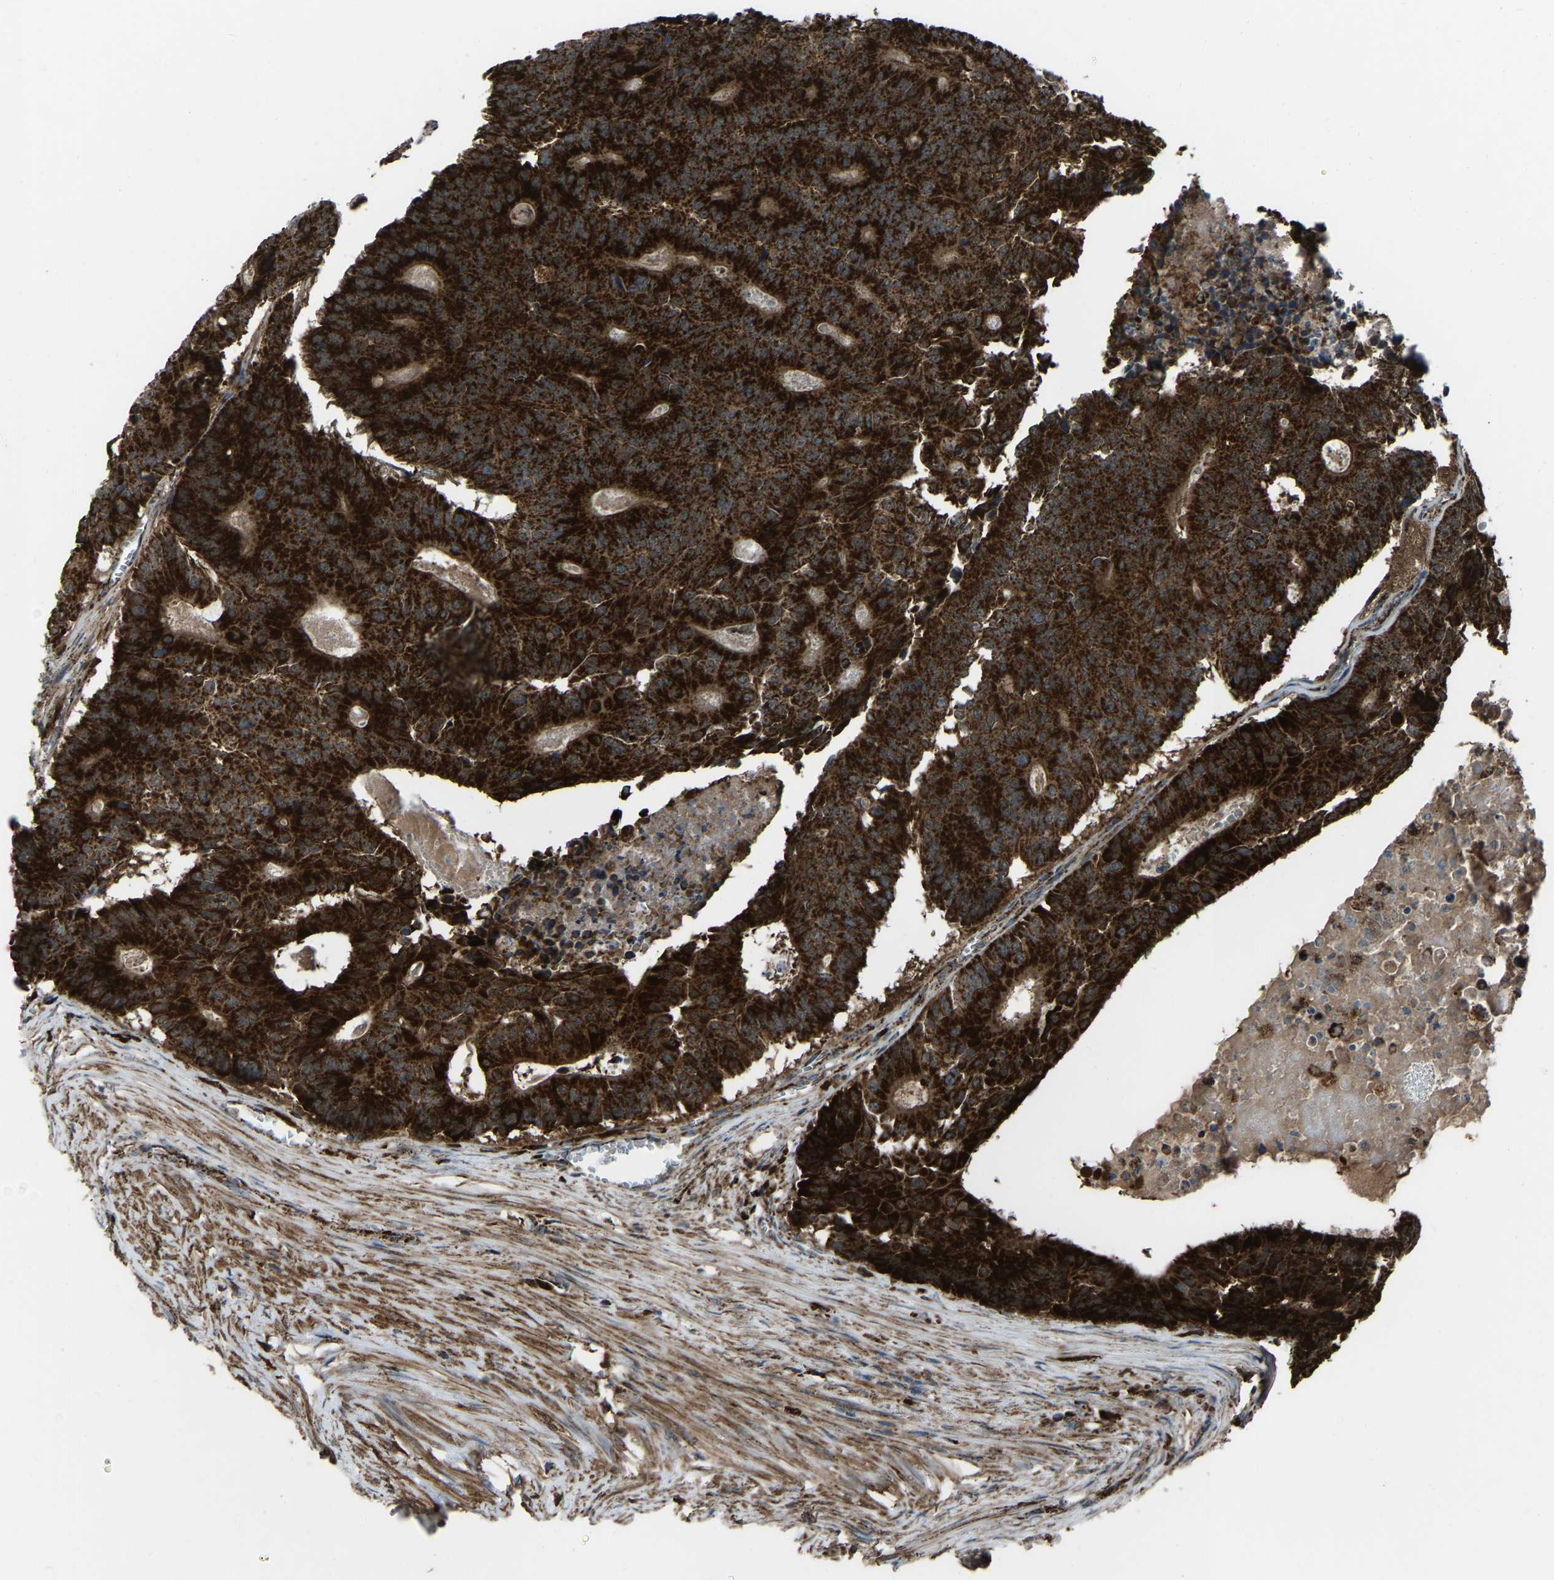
{"staining": {"intensity": "strong", "quantity": ">75%", "location": "cytoplasmic/membranous"}, "tissue": "colorectal cancer", "cell_type": "Tumor cells", "image_type": "cancer", "snomed": [{"axis": "morphology", "description": "Adenocarcinoma, NOS"}, {"axis": "topography", "description": "Colon"}], "caption": "The image shows a brown stain indicating the presence of a protein in the cytoplasmic/membranous of tumor cells in colorectal cancer. (Brightfield microscopy of DAB IHC at high magnification).", "gene": "AKR1A1", "patient": {"sex": "male", "age": 87}}